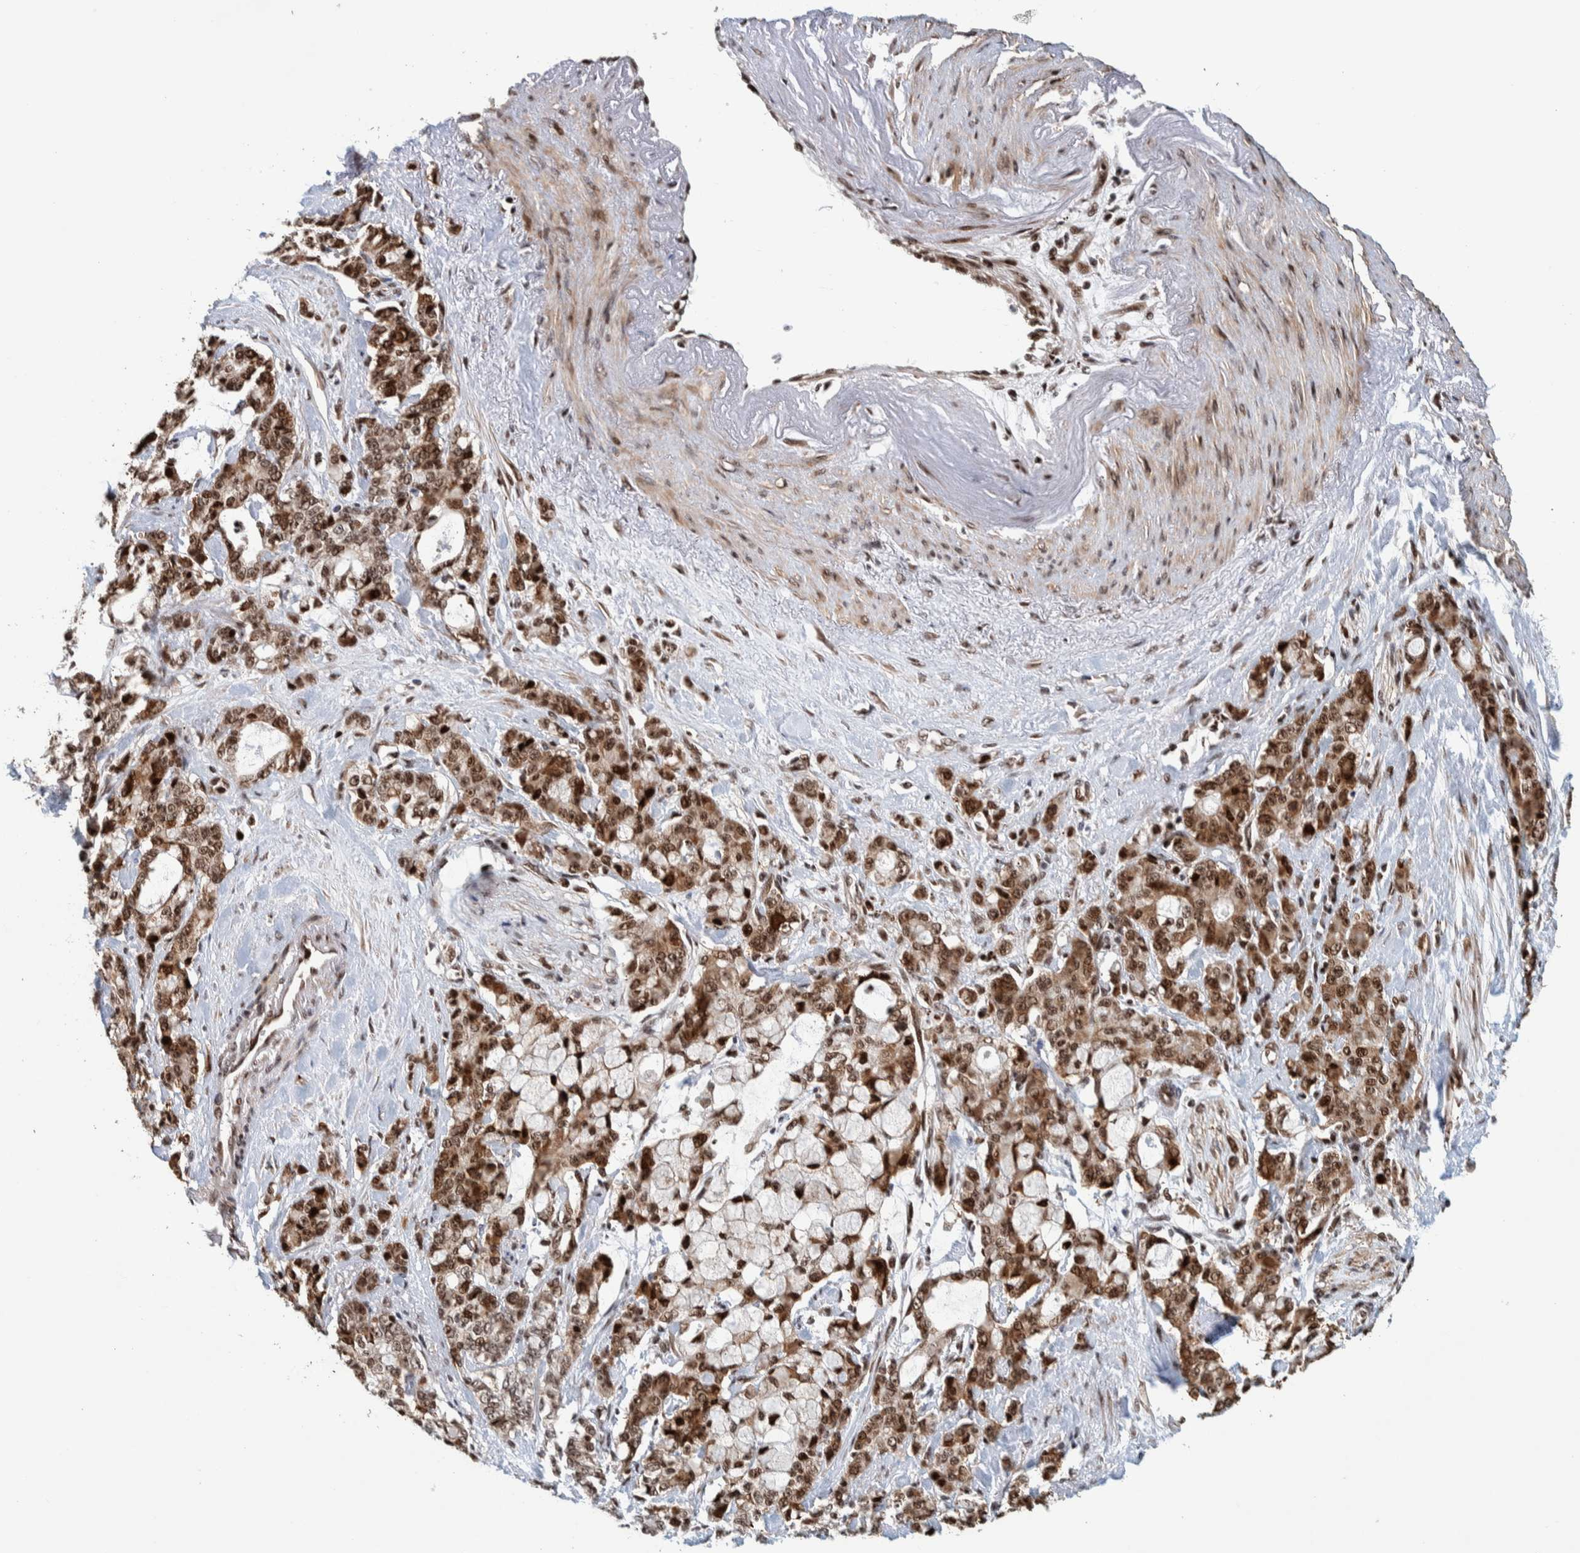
{"staining": {"intensity": "strong", "quantity": ">75%", "location": "cytoplasmic/membranous,nuclear"}, "tissue": "pancreatic cancer", "cell_type": "Tumor cells", "image_type": "cancer", "snomed": [{"axis": "morphology", "description": "Adenocarcinoma, NOS"}, {"axis": "topography", "description": "Pancreas"}], "caption": "Approximately >75% of tumor cells in human pancreatic adenocarcinoma display strong cytoplasmic/membranous and nuclear protein positivity as visualized by brown immunohistochemical staining.", "gene": "CHD4", "patient": {"sex": "female", "age": 73}}